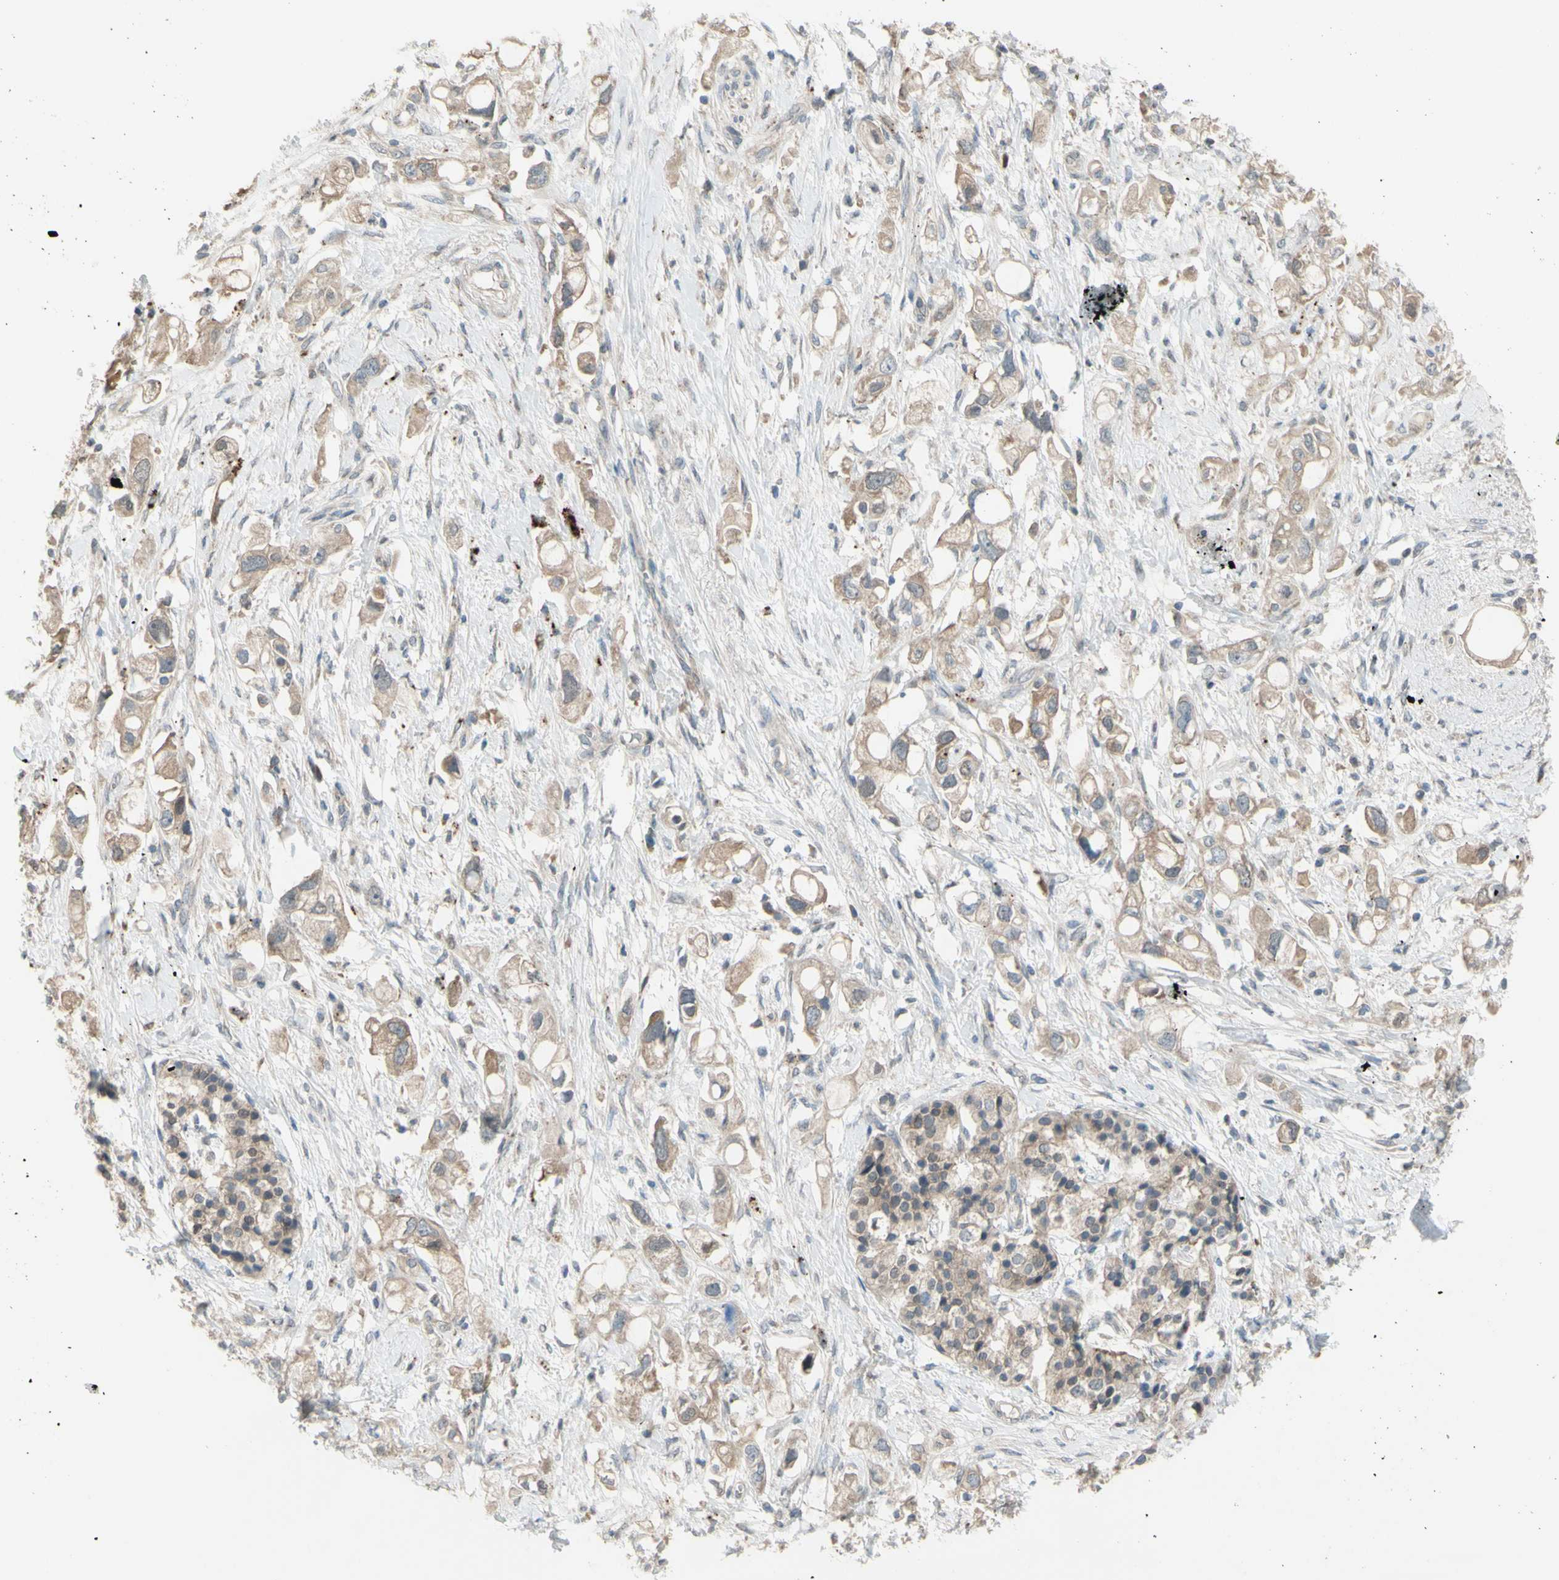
{"staining": {"intensity": "weak", "quantity": ">75%", "location": "cytoplasmic/membranous"}, "tissue": "pancreatic cancer", "cell_type": "Tumor cells", "image_type": "cancer", "snomed": [{"axis": "morphology", "description": "Adenocarcinoma, NOS"}, {"axis": "topography", "description": "Pancreas"}], "caption": "A brown stain labels weak cytoplasmic/membranous staining of a protein in adenocarcinoma (pancreatic) tumor cells.", "gene": "AFP", "patient": {"sex": "female", "age": 56}}